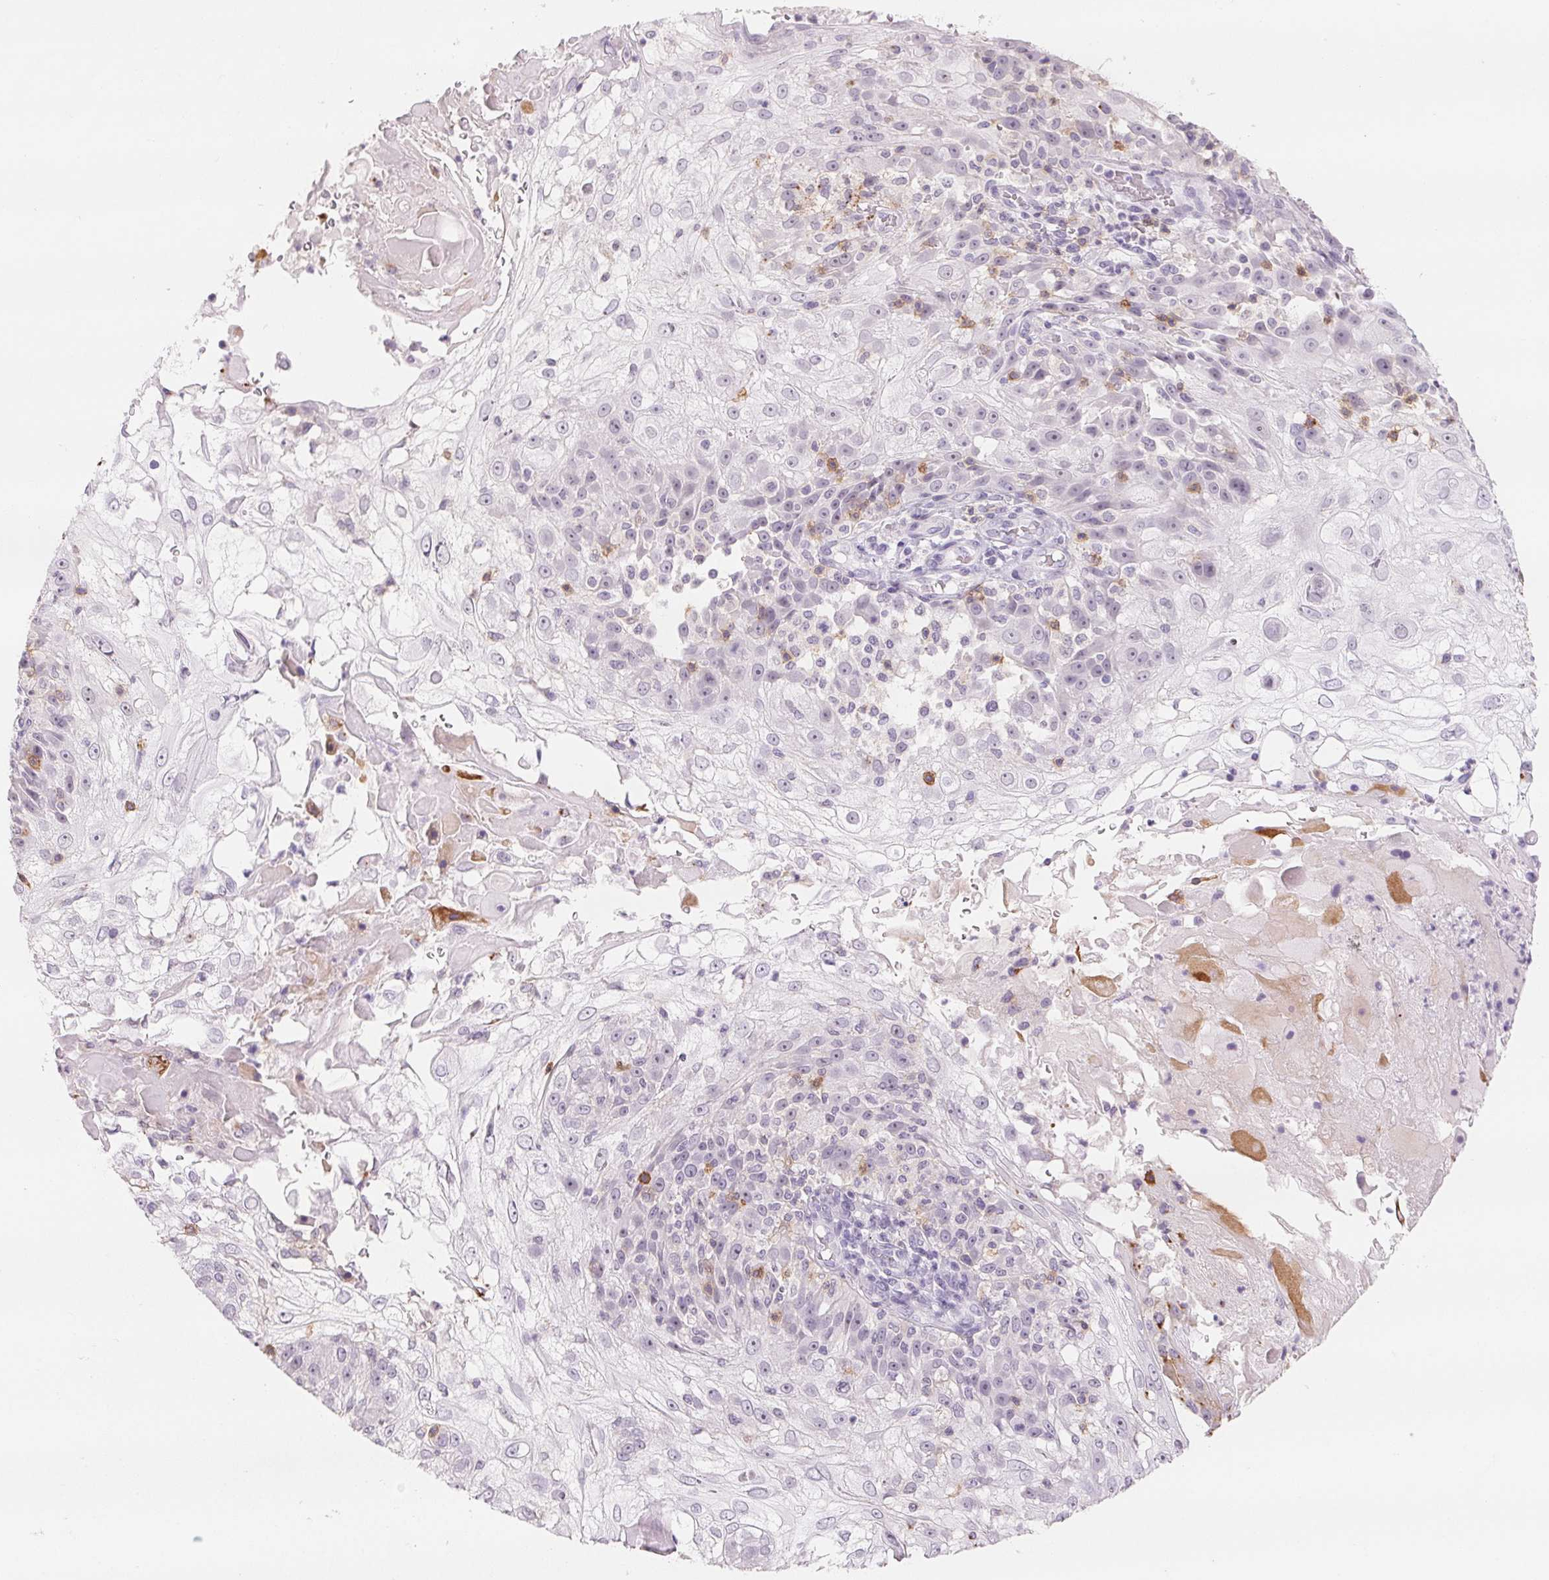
{"staining": {"intensity": "negative", "quantity": "none", "location": "none"}, "tissue": "skin cancer", "cell_type": "Tumor cells", "image_type": "cancer", "snomed": [{"axis": "morphology", "description": "Normal tissue, NOS"}, {"axis": "morphology", "description": "Squamous cell carcinoma, NOS"}, {"axis": "topography", "description": "Skin"}], "caption": "High power microscopy histopathology image of an IHC micrograph of skin cancer (squamous cell carcinoma), revealing no significant expression in tumor cells.", "gene": "CD69", "patient": {"sex": "female", "age": 83}}